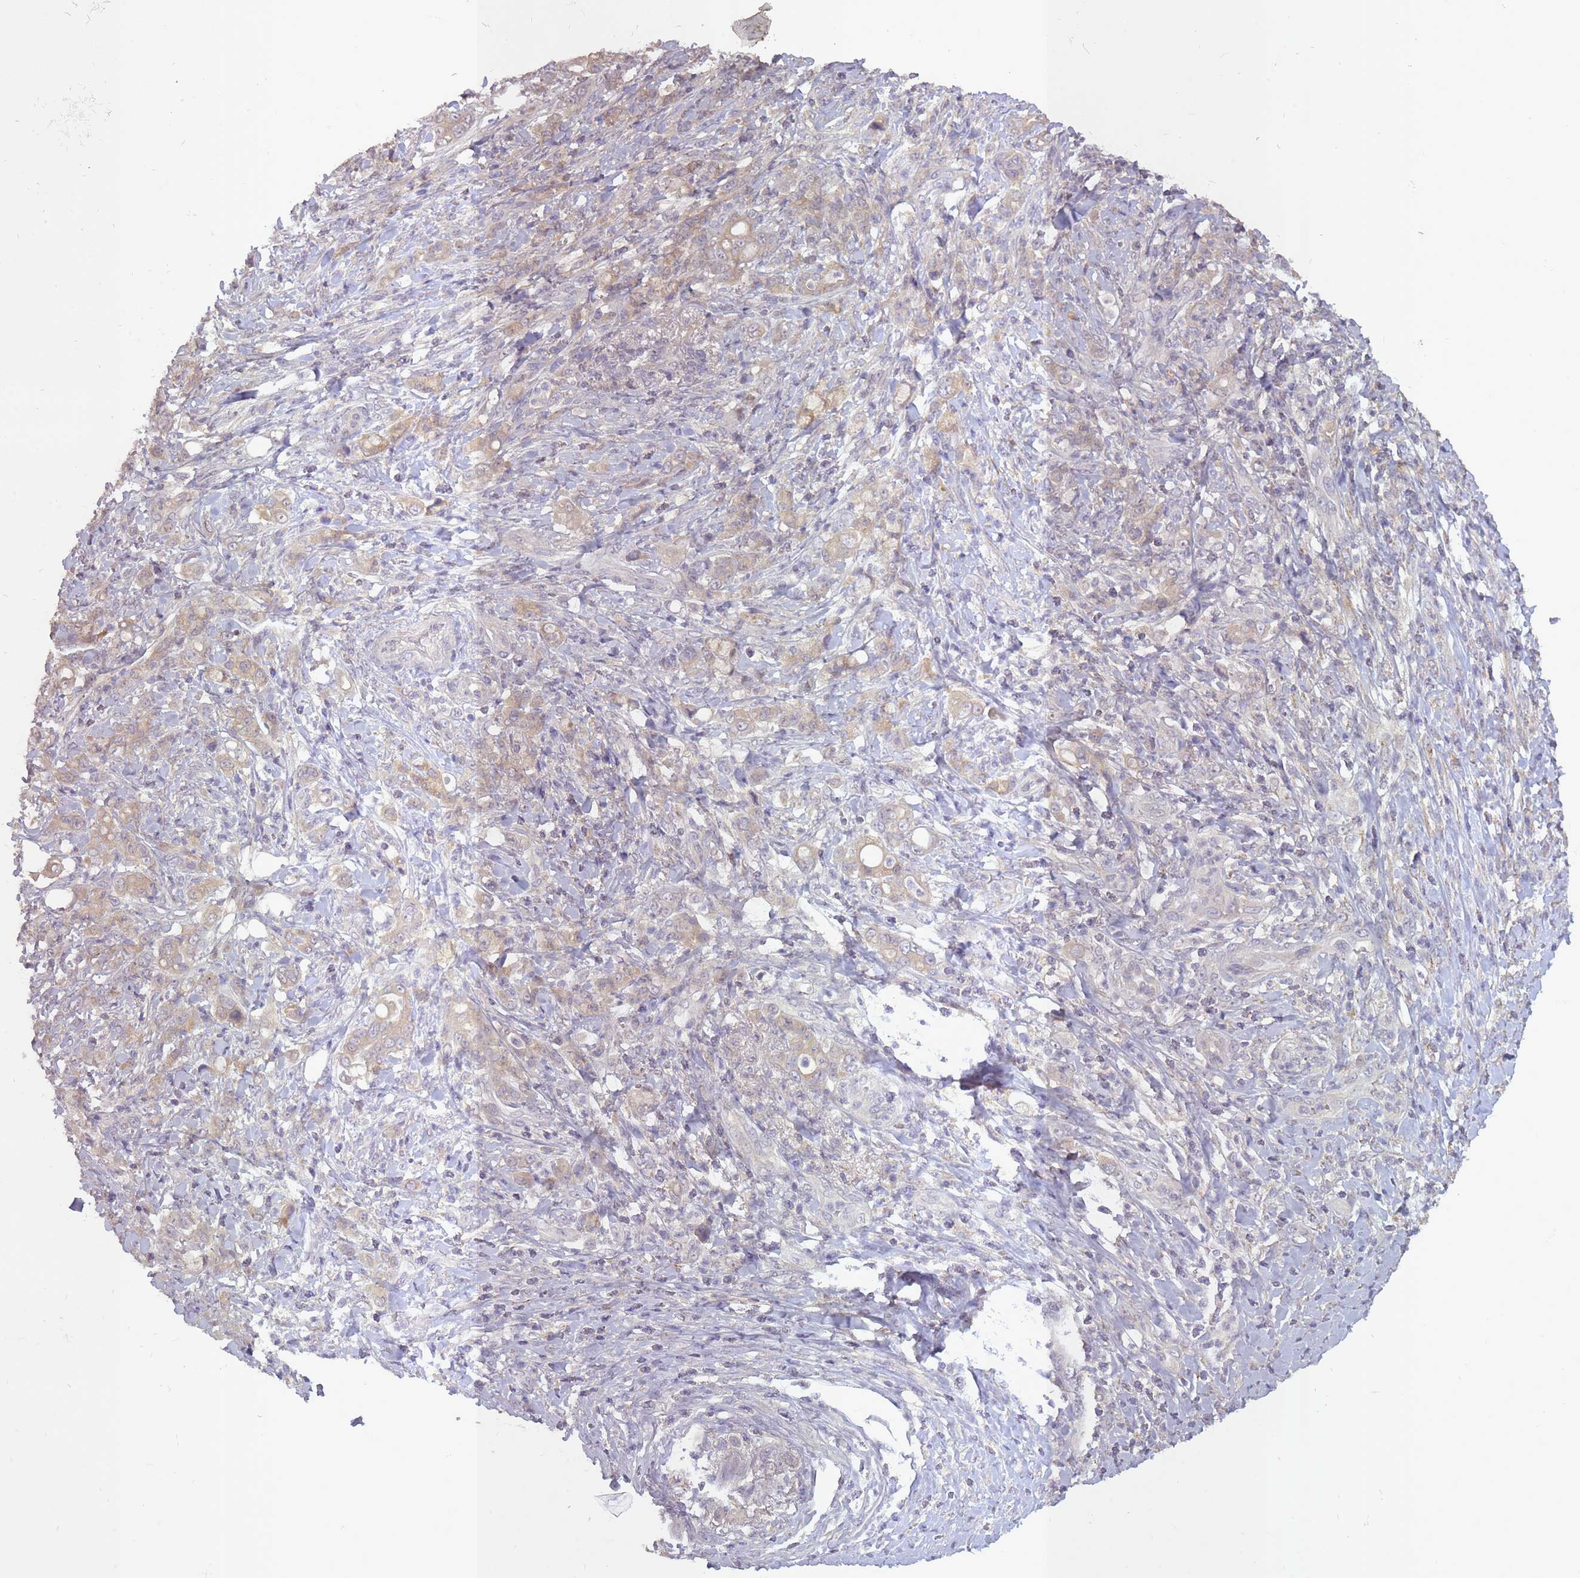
{"staining": {"intensity": "weak", "quantity": "25%-75%", "location": "cytoplasmic/membranous"}, "tissue": "stomach cancer", "cell_type": "Tumor cells", "image_type": "cancer", "snomed": [{"axis": "morphology", "description": "Normal tissue, NOS"}, {"axis": "morphology", "description": "Adenocarcinoma, NOS"}, {"axis": "topography", "description": "Stomach"}], "caption": "The immunohistochemical stain shows weak cytoplasmic/membranous expression in tumor cells of stomach cancer (adenocarcinoma) tissue.", "gene": "LRATD2", "patient": {"sex": "female", "age": 79}}